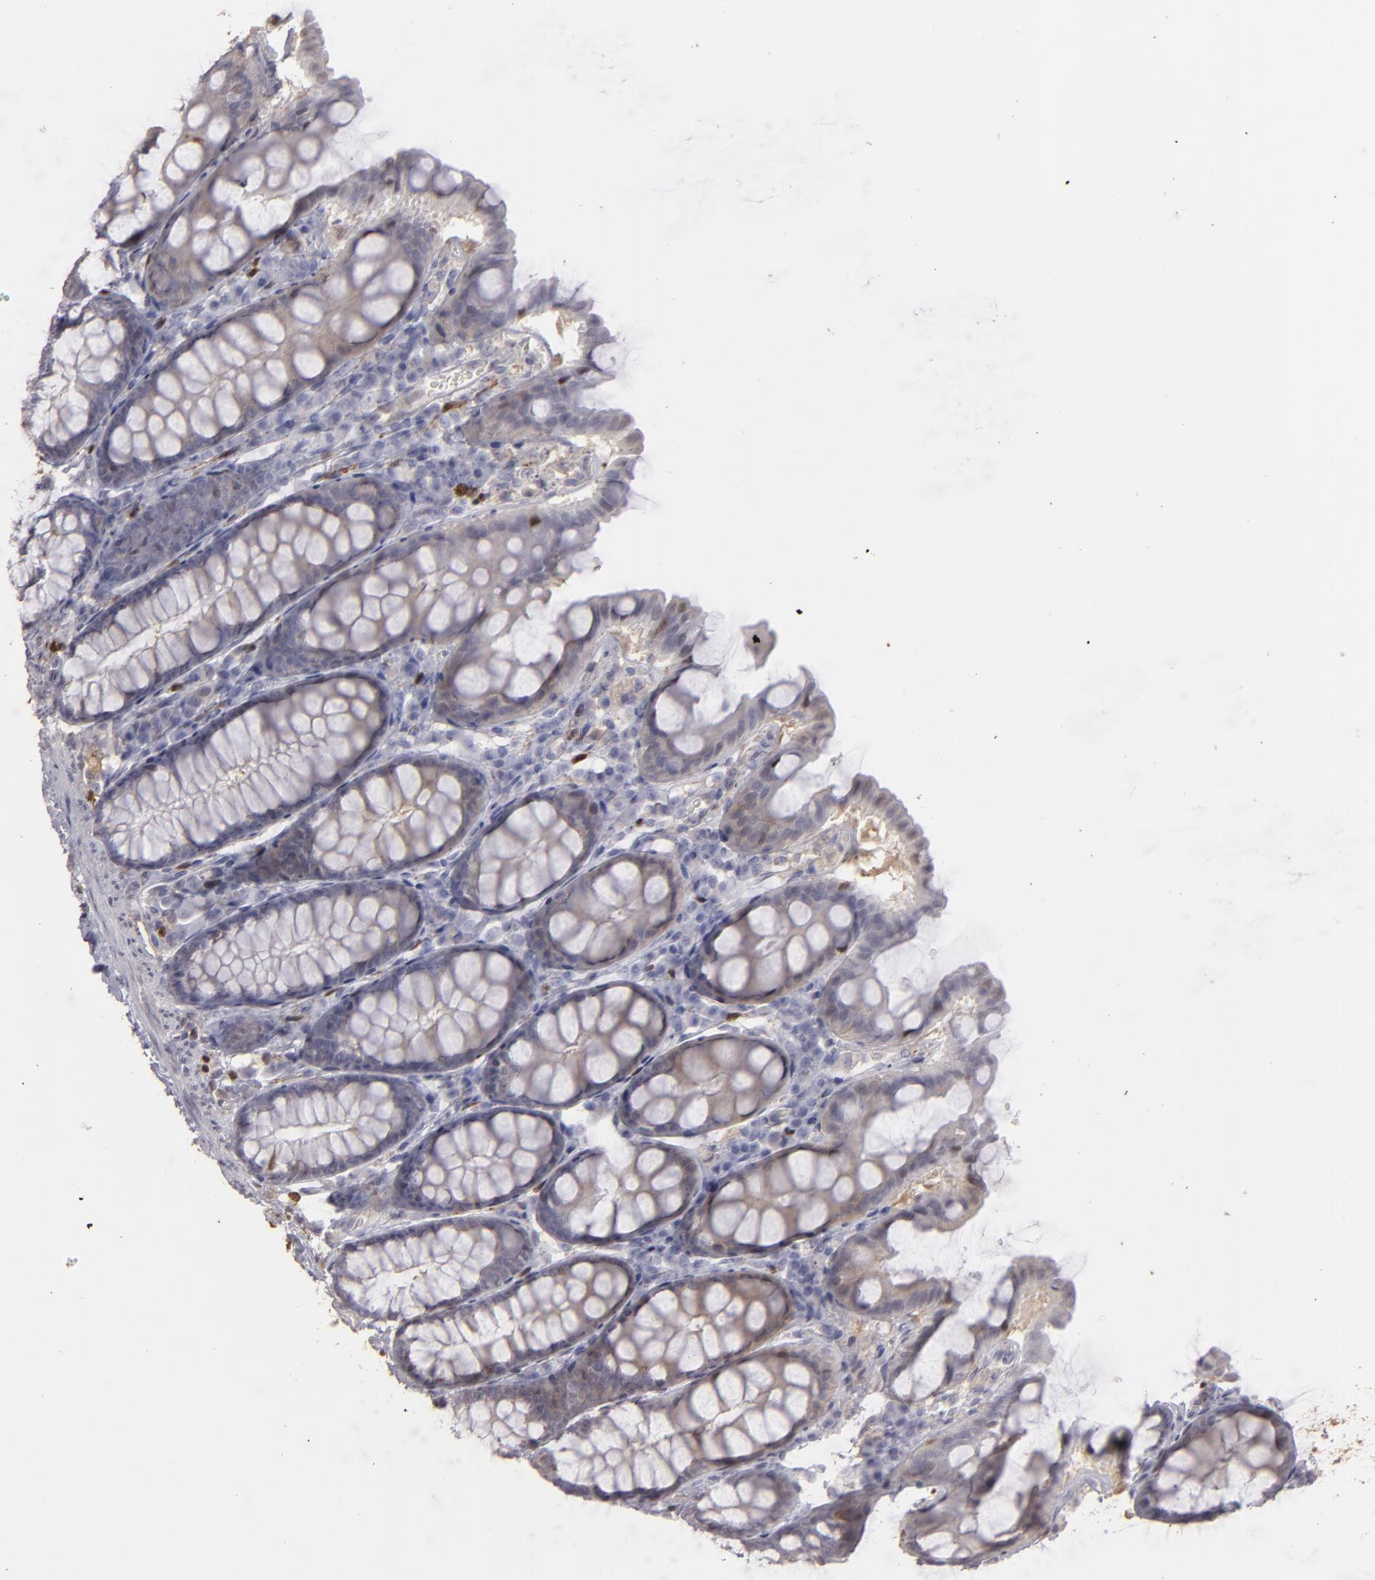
{"staining": {"intensity": "moderate", "quantity": "25%-75%", "location": "cytoplasmic/membranous"}, "tissue": "colon", "cell_type": "Endothelial cells", "image_type": "normal", "snomed": [{"axis": "morphology", "description": "Normal tissue, NOS"}, {"axis": "topography", "description": "Colon"}], "caption": "High-magnification brightfield microscopy of unremarkable colon stained with DAB (3,3'-diaminobenzidine) (brown) and counterstained with hematoxylin (blue). endothelial cells exhibit moderate cytoplasmic/membranous positivity is present in about25%-75% of cells. (DAB IHC with brightfield microscopy, high magnification).", "gene": "SEMA3G", "patient": {"sex": "female", "age": 61}}